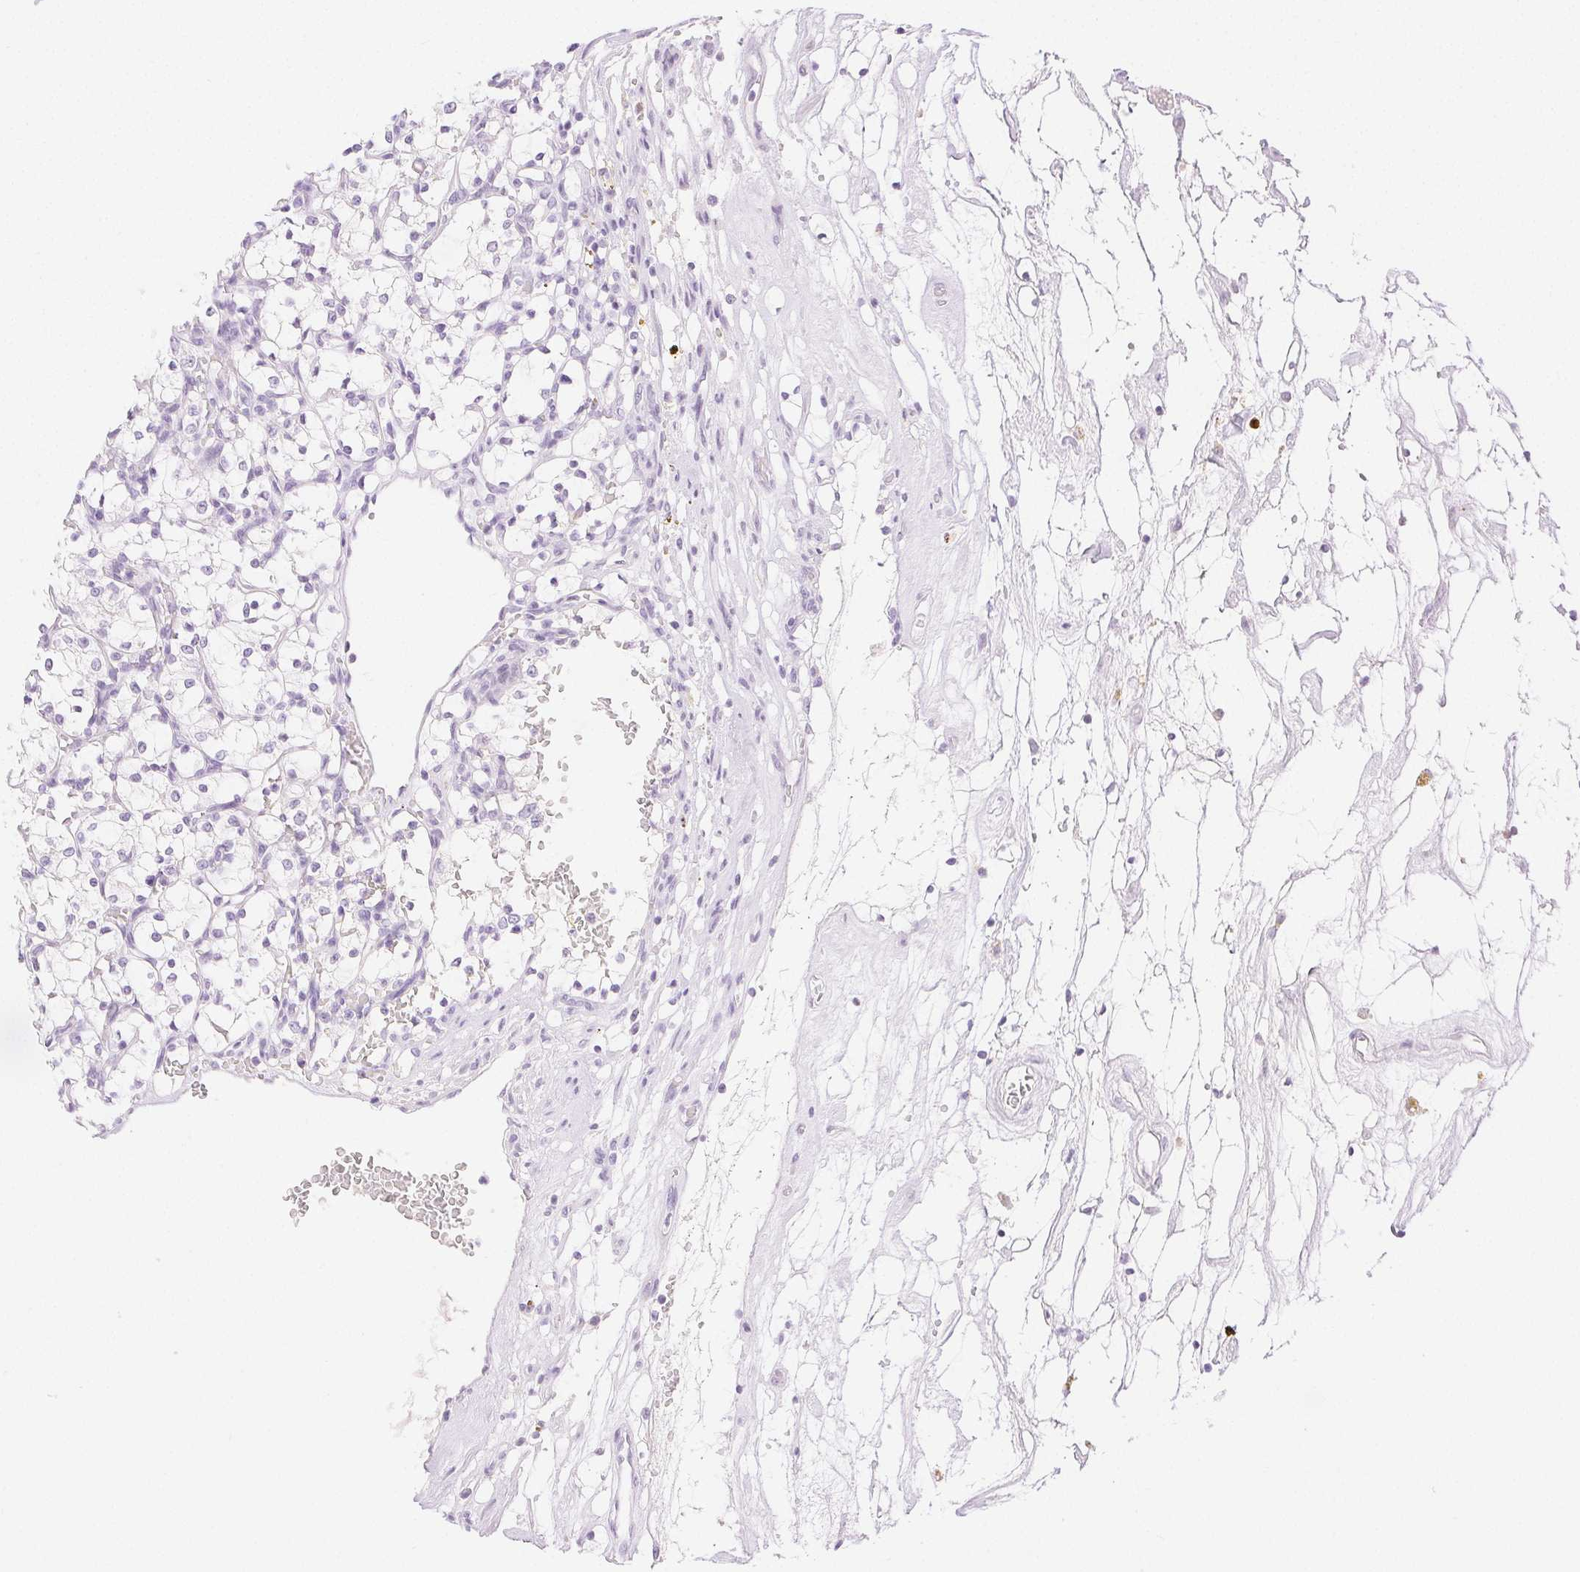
{"staining": {"intensity": "negative", "quantity": "none", "location": "none"}, "tissue": "renal cancer", "cell_type": "Tumor cells", "image_type": "cancer", "snomed": [{"axis": "morphology", "description": "Adenocarcinoma, NOS"}, {"axis": "topography", "description": "Kidney"}], "caption": "Immunohistochemical staining of human renal cancer exhibits no significant staining in tumor cells. (Brightfield microscopy of DAB IHC at high magnification).", "gene": "SPACA4", "patient": {"sex": "female", "age": 69}}